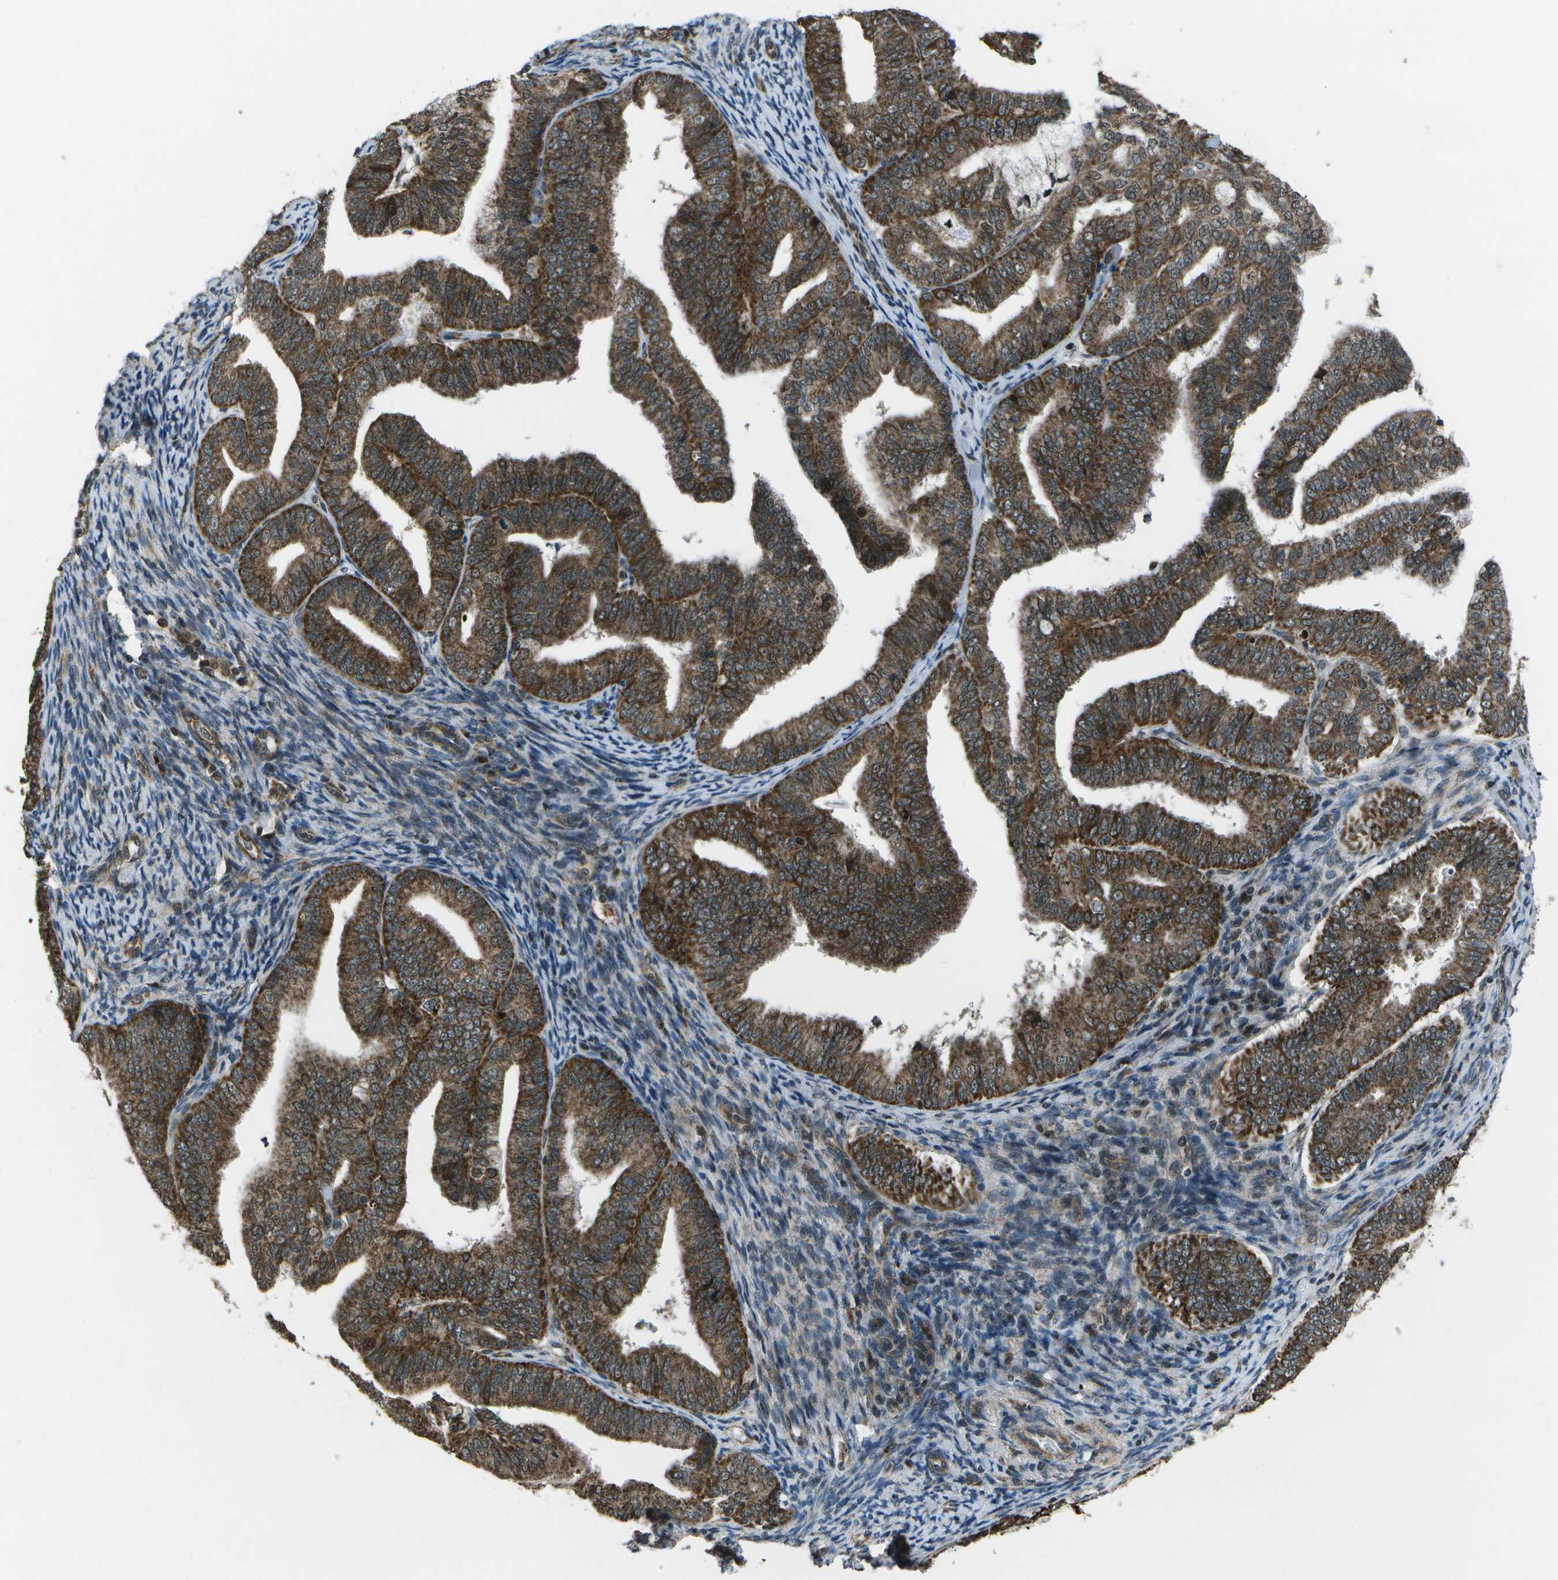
{"staining": {"intensity": "strong", "quantity": ">75%", "location": "cytoplasmic/membranous"}, "tissue": "endometrial cancer", "cell_type": "Tumor cells", "image_type": "cancer", "snomed": [{"axis": "morphology", "description": "Adenocarcinoma, NOS"}, {"axis": "topography", "description": "Endometrium"}], "caption": "Protein staining of endometrial cancer tissue demonstrates strong cytoplasmic/membranous positivity in approximately >75% of tumor cells.", "gene": "EIF2AK1", "patient": {"sex": "female", "age": 63}}